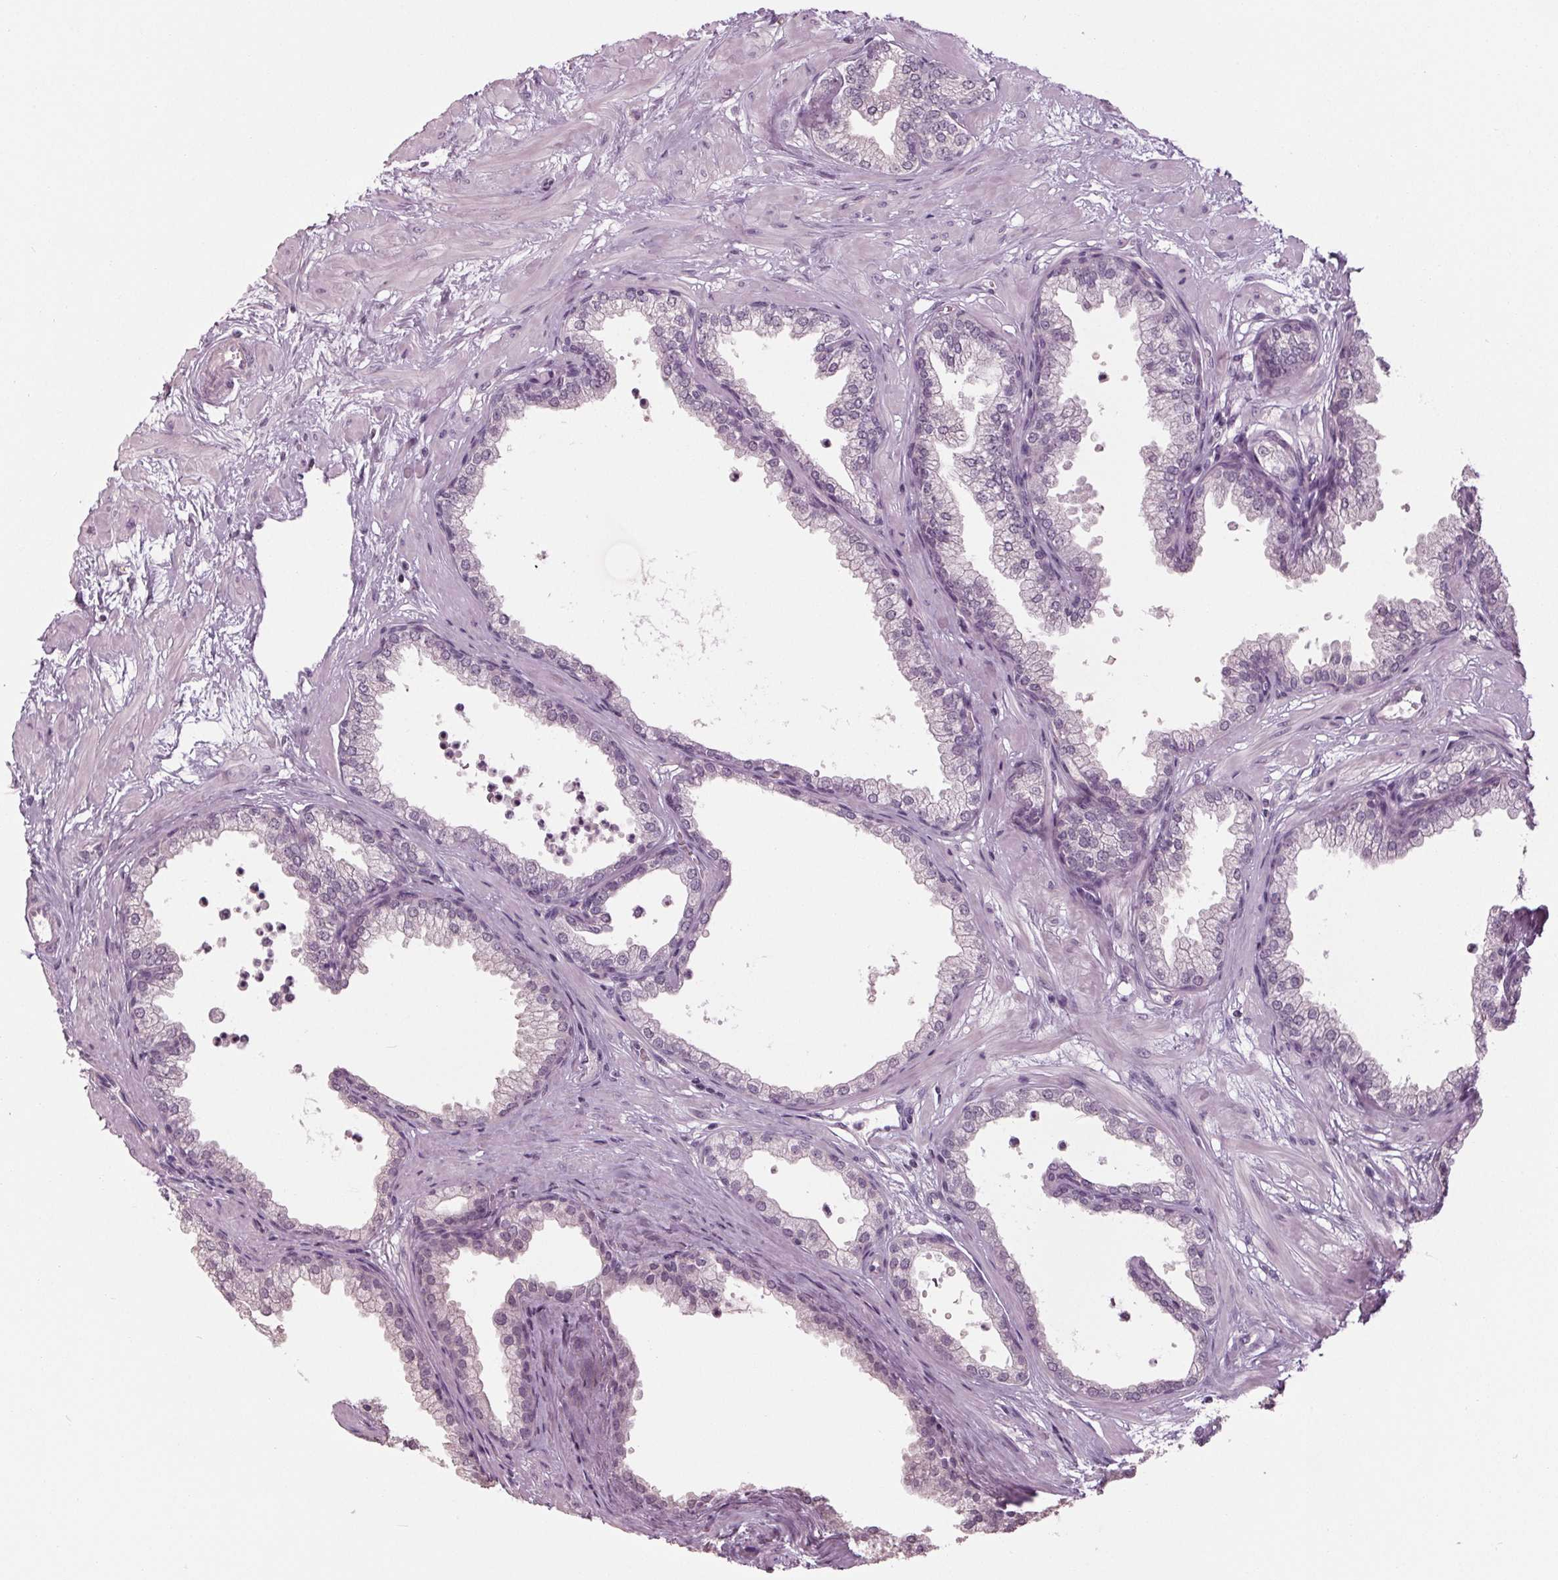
{"staining": {"intensity": "negative", "quantity": "none", "location": "none"}, "tissue": "prostate", "cell_type": "Glandular cells", "image_type": "normal", "snomed": [{"axis": "morphology", "description": "Normal tissue, NOS"}, {"axis": "topography", "description": "Prostate"}], "caption": "An image of human prostate is negative for staining in glandular cells.", "gene": "TNNC2", "patient": {"sex": "male", "age": 37}}